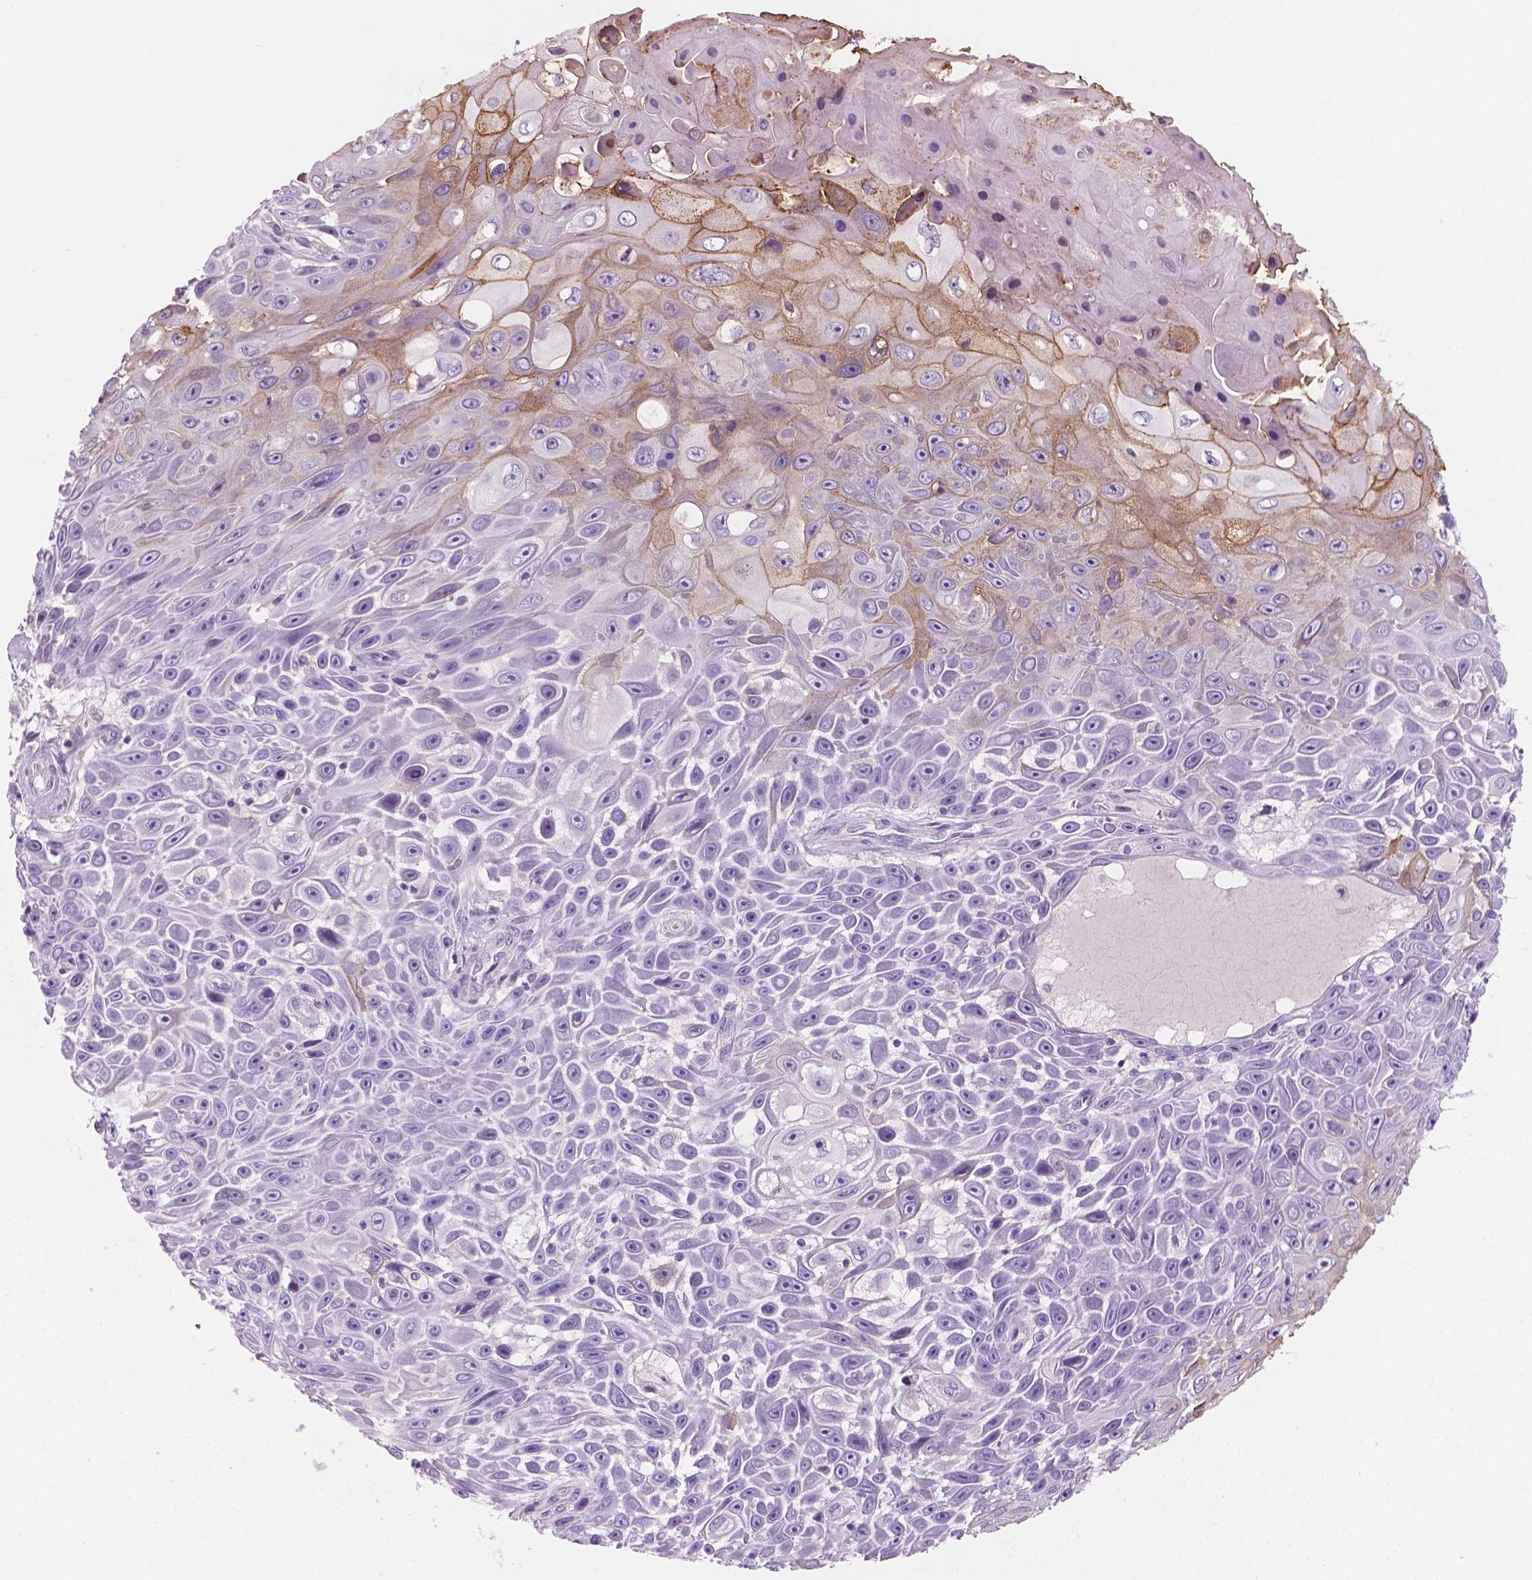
{"staining": {"intensity": "negative", "quantity": "none", "location": "none"}, "tissue": "skin cancer", "cell_type": "Tumor cells", "image_type": "cancer", "snomed": [{"axis": "morphology", "description": "Squamous cell carcinoma, NOS"}, {"axis": "topography", "description": "Skin"}], "caption": "This image is of skin cancer (squamous cell carcinoma) stained with immunohistochemistry (IHC) to label a protein in brown with the nuclei are counter-stained blue. There is no staining in tumor cells.", "gene": "SBSN", "patient": {"sex": "male", "age": 82}}